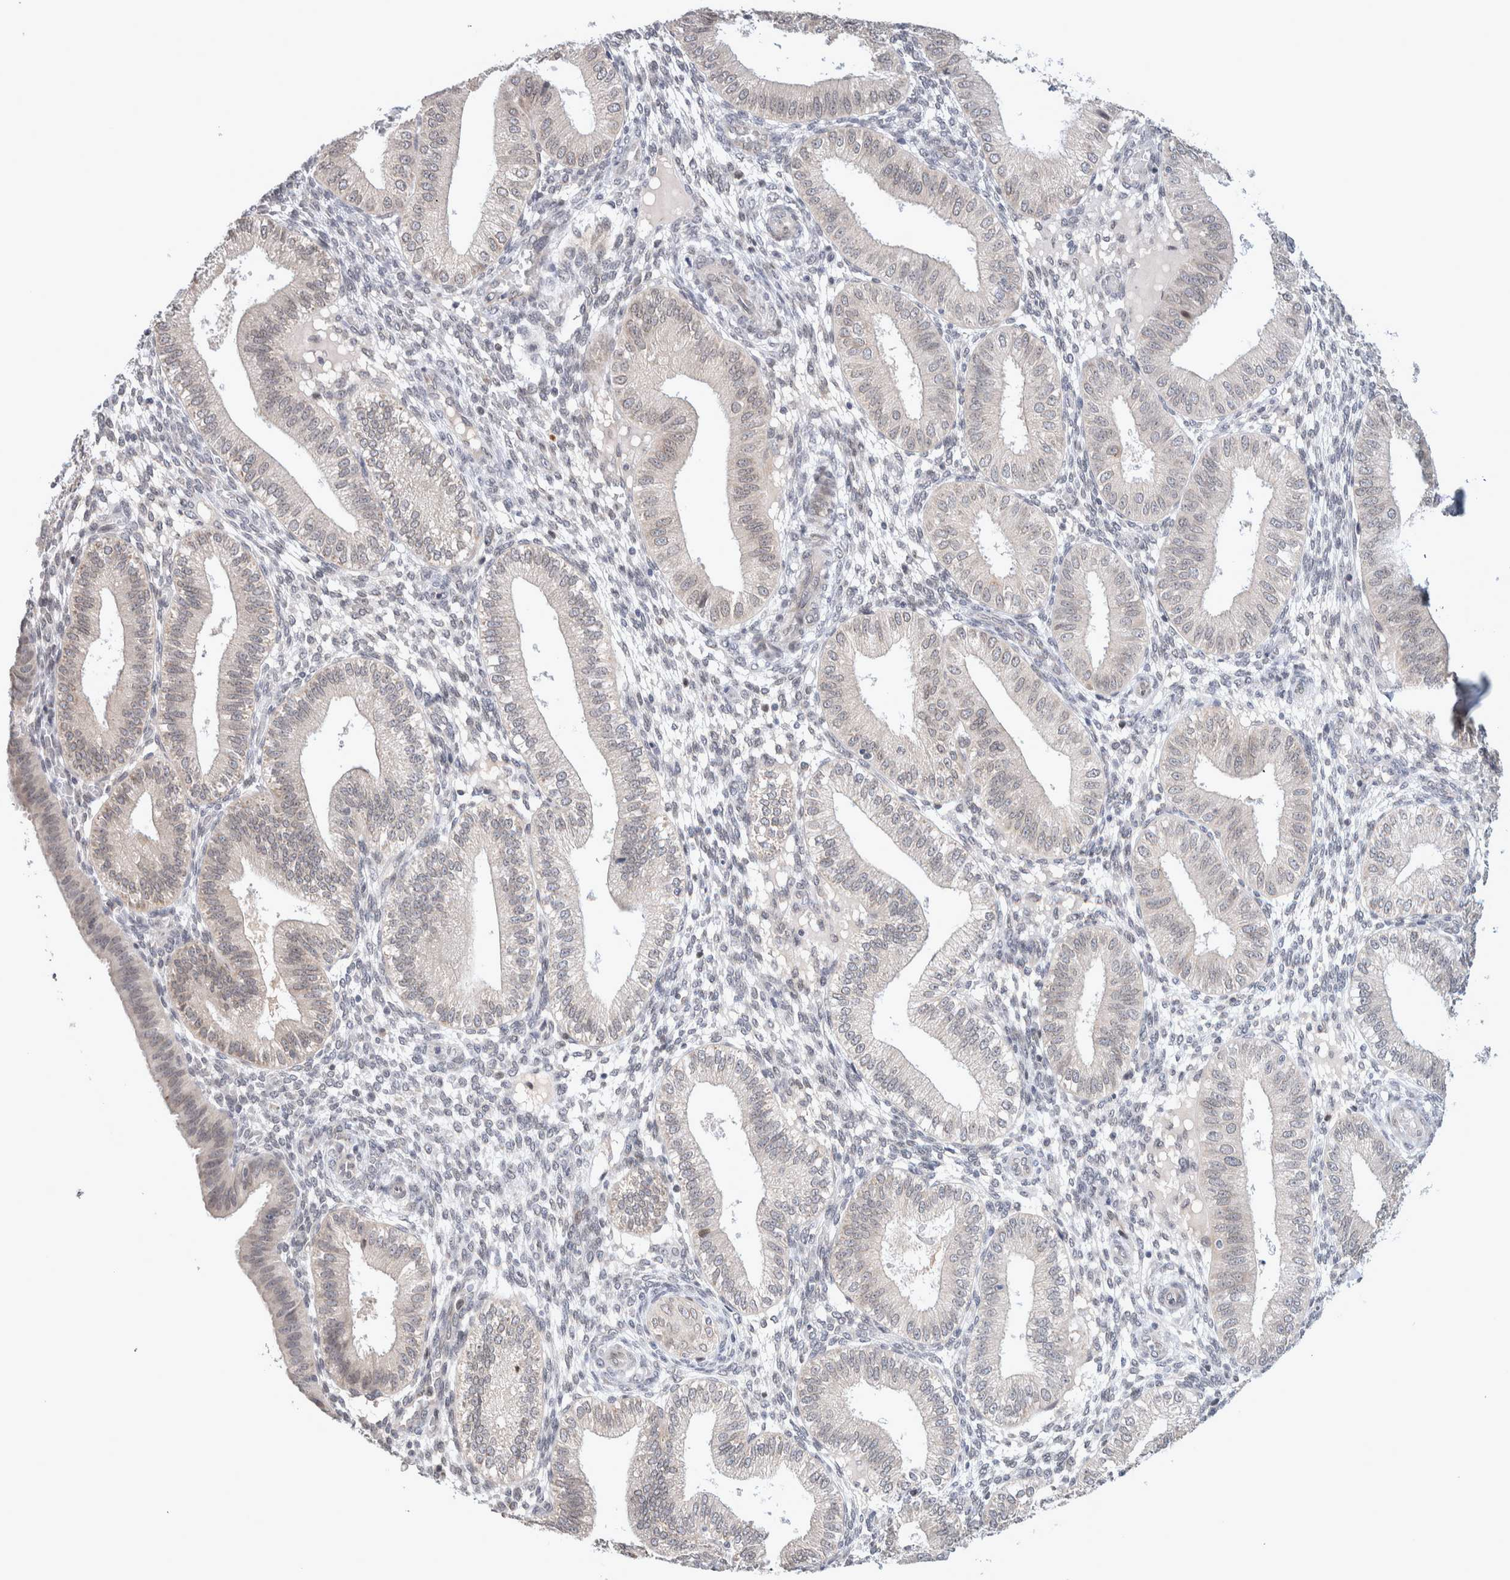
{"staining": {"intensity": "negative", "quantity": "none", "location": "none"}, "tissue": "endometrium", "cell_type": "Cells in endometrial stroma", "image_type": "normal", "snomed": [{"axis": "morphology", "description": "Normal tissue, NOS"}, {"axis": "topography", "description": "Endometrium"}], "caption": "The histopathology image shows no staining of cells in endometrial stroma in unremarkable endometrium.", "gene": "CRAT", "patient": {"sex": "female", "age": 39}}